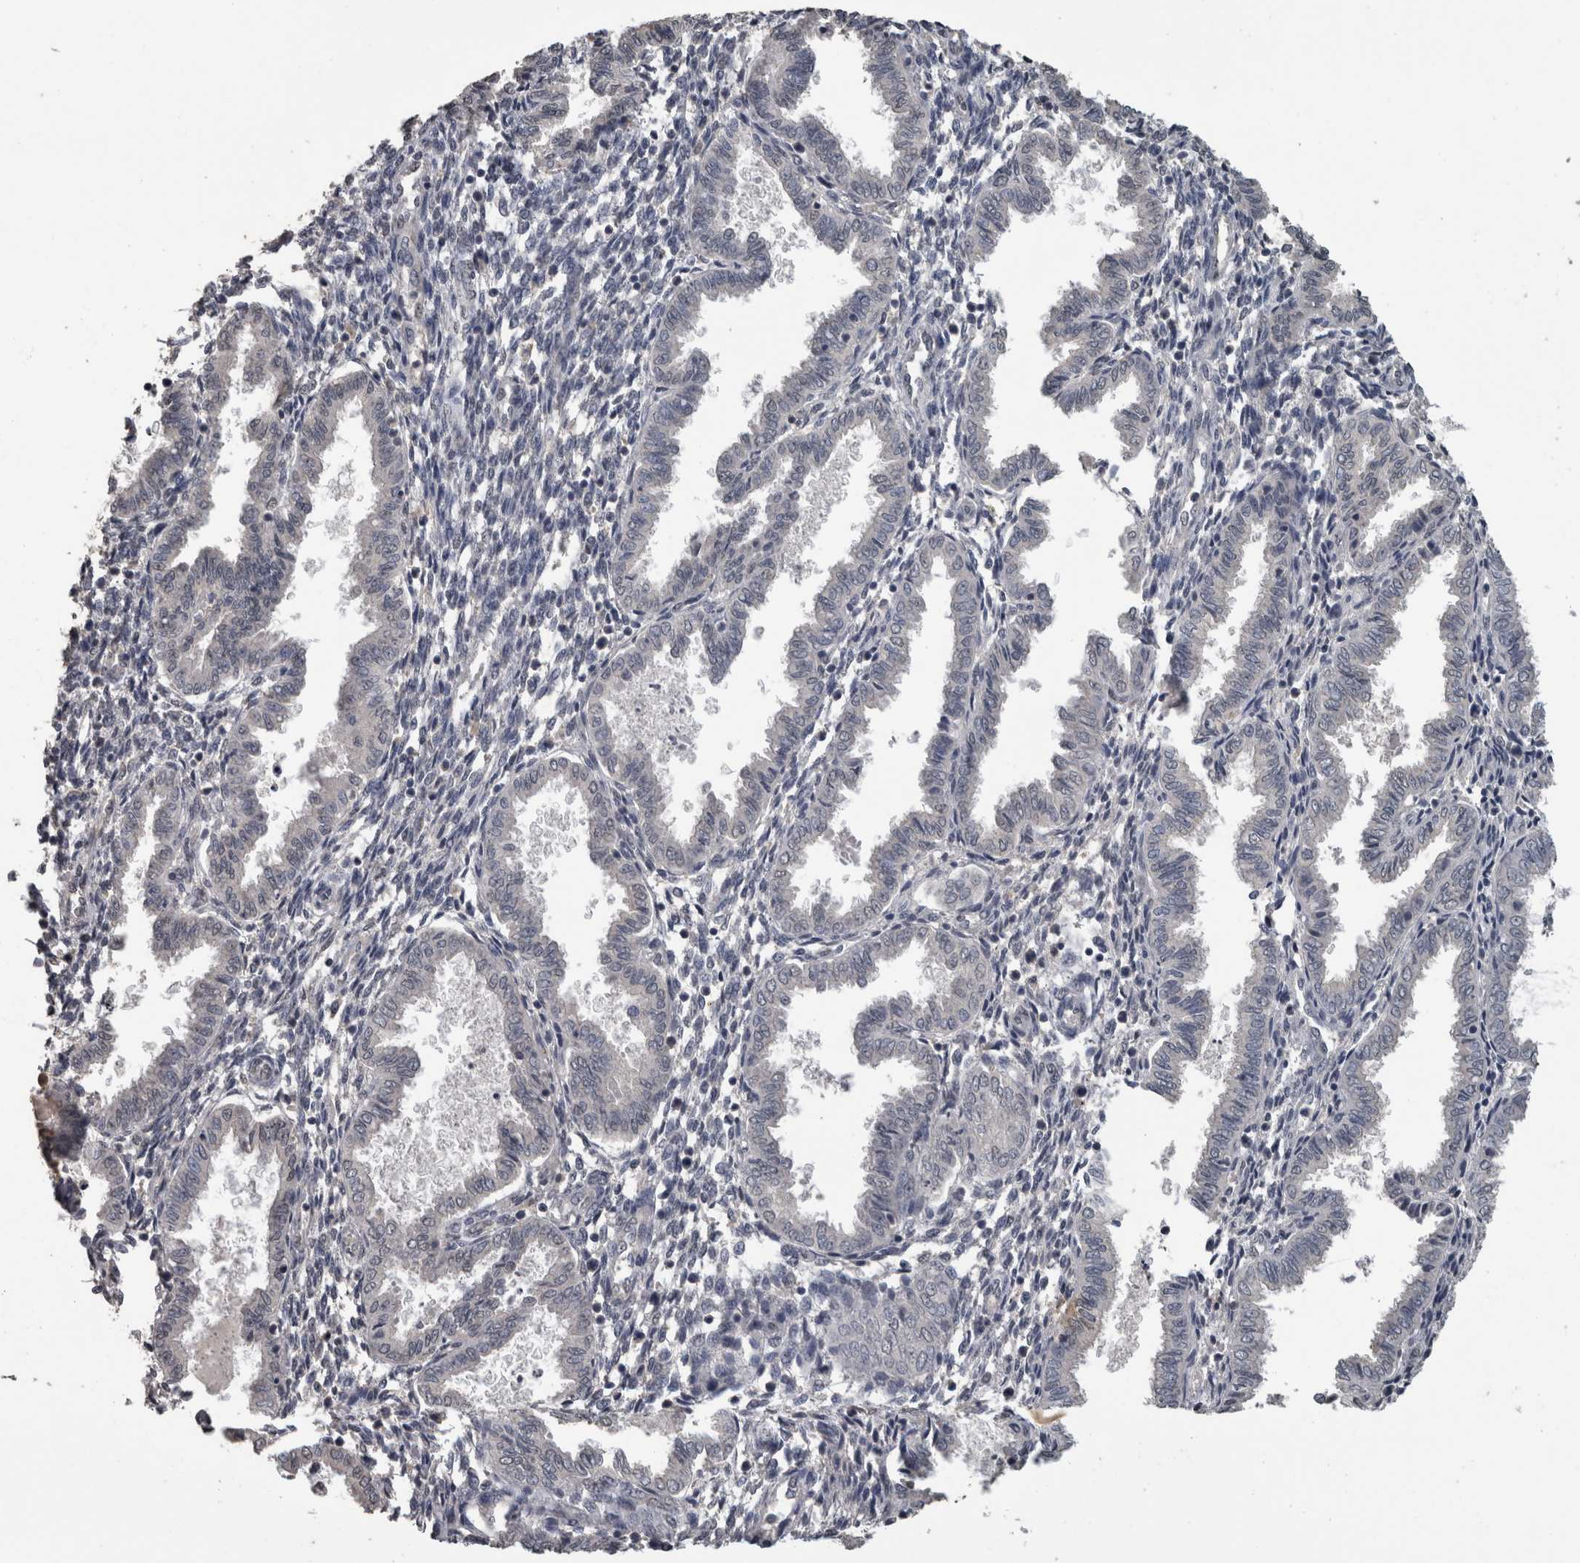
{"staining": {"intensity": "negative", "quantity": "none", "location": "none"}, "tissue": "endometrium", "cell_type": "Cells in endometrial stroma", "image_type": "normal", "snomed": [{"axis": "morphology", "description": "Normal tissue, NOS"}, {"axis": "topography", "description": "Endometrium"}], "caption": "High magnification brightfield microscopy of normal endometrium stained with DAB (brown) and counterstained with hematoxylin (blue): cells in endometrial stroma show no significant staining. The staining is performed using DAB brown chromogen with nuclei counter-stained in using hematoxylin.", "gene": "PIK3AP1", "patient": {"sex": "female", "age": 33}}